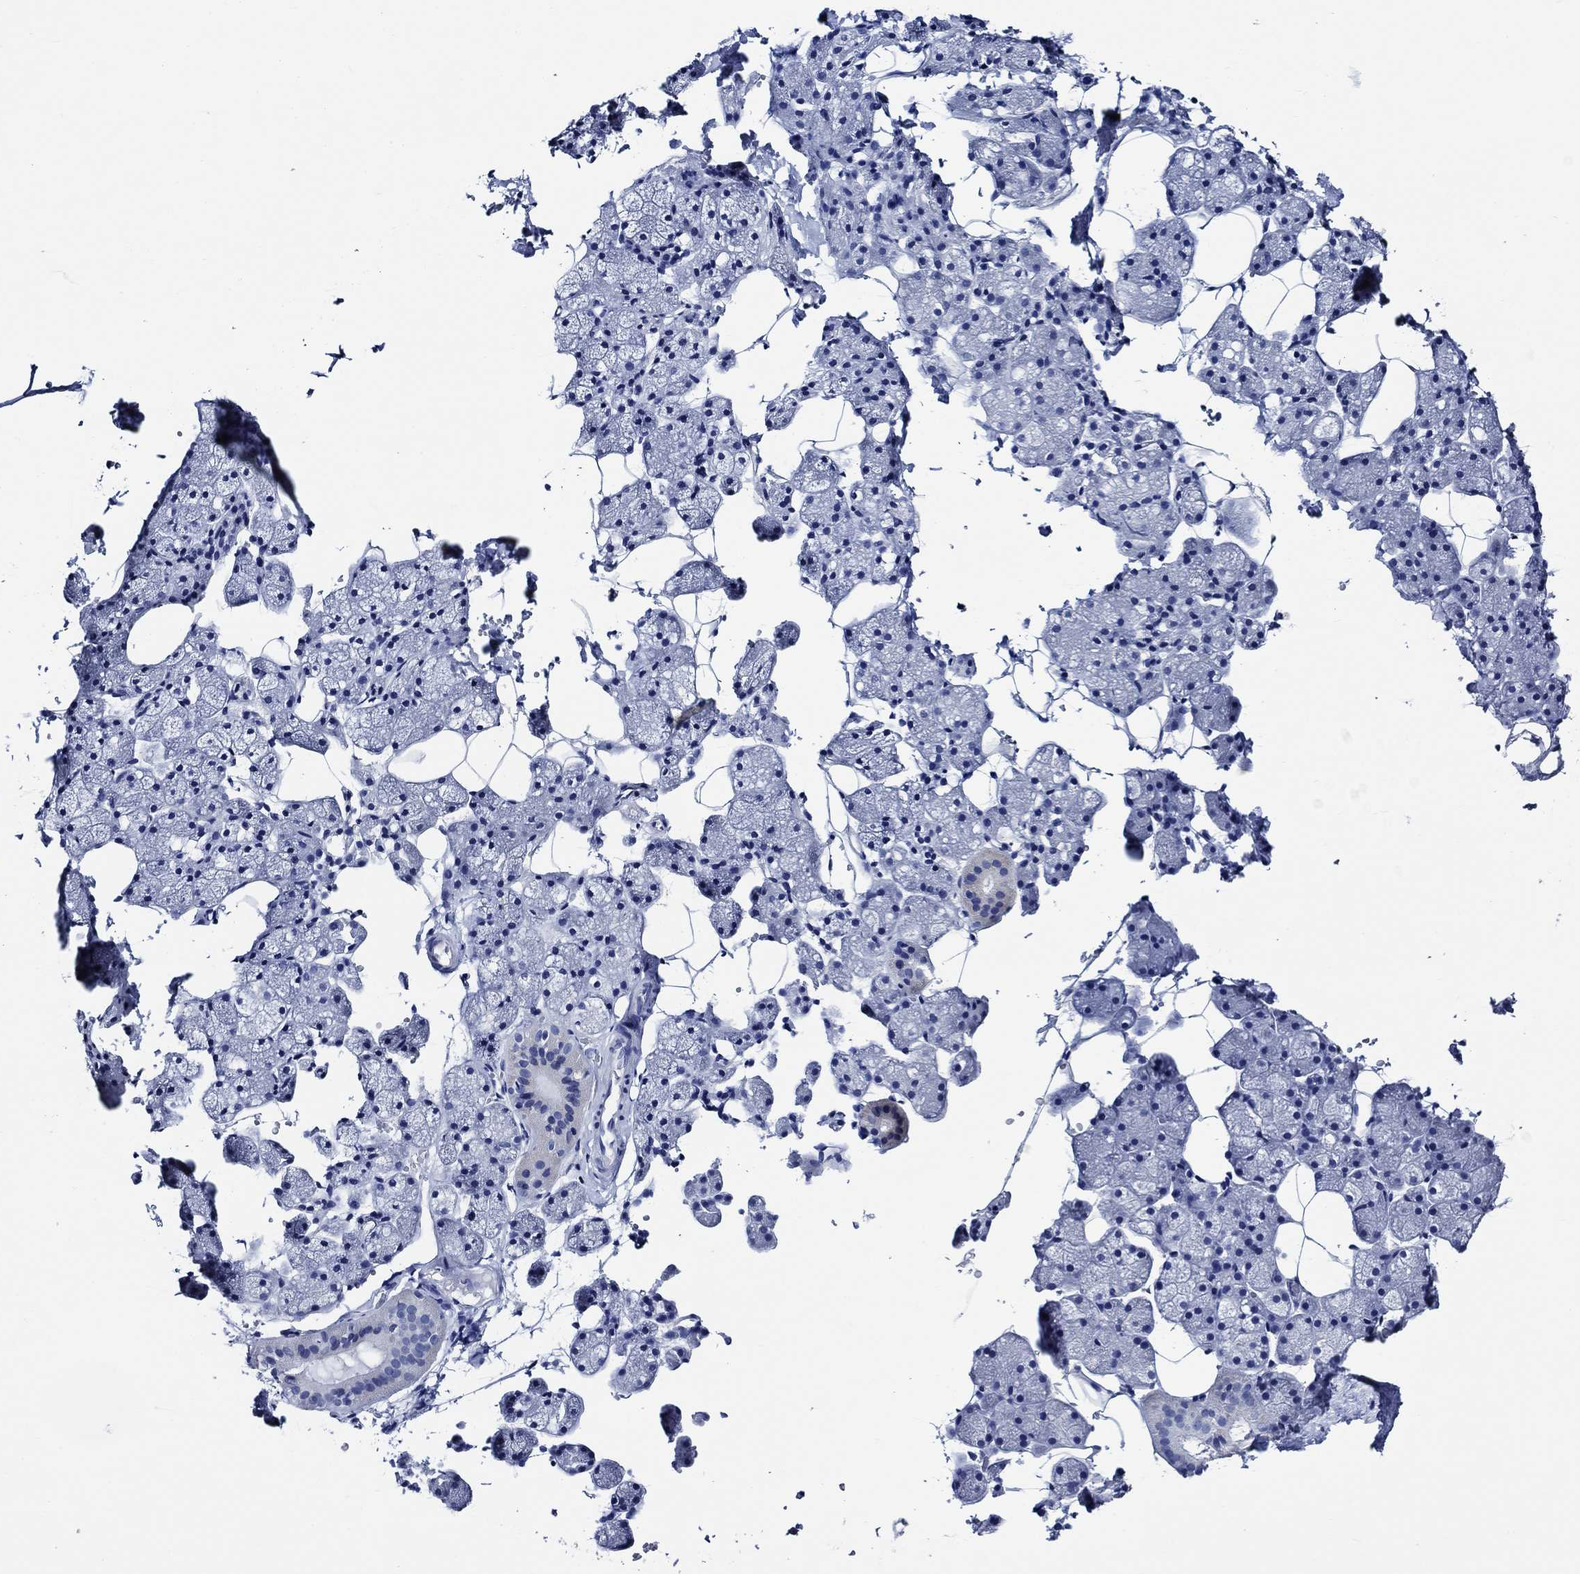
{"staining": {"intensity": "negative", "quantity": "none", "location": "none"}, "tissue": "salivary gland", "cell_type": "Glandular cells", "image_type": "normal", "snomed": [{"axis": "morphology", "description": "Normal tissue, NOS"}, {"axis": "topography", "description": "Salivary gland"}], "caption": "DAB immunohistochemical staining of benign salivary gland exhibits no significant expression in glandular cells.", "gene": "WDR62", "patient": {"sex": "male", "age": 38}}